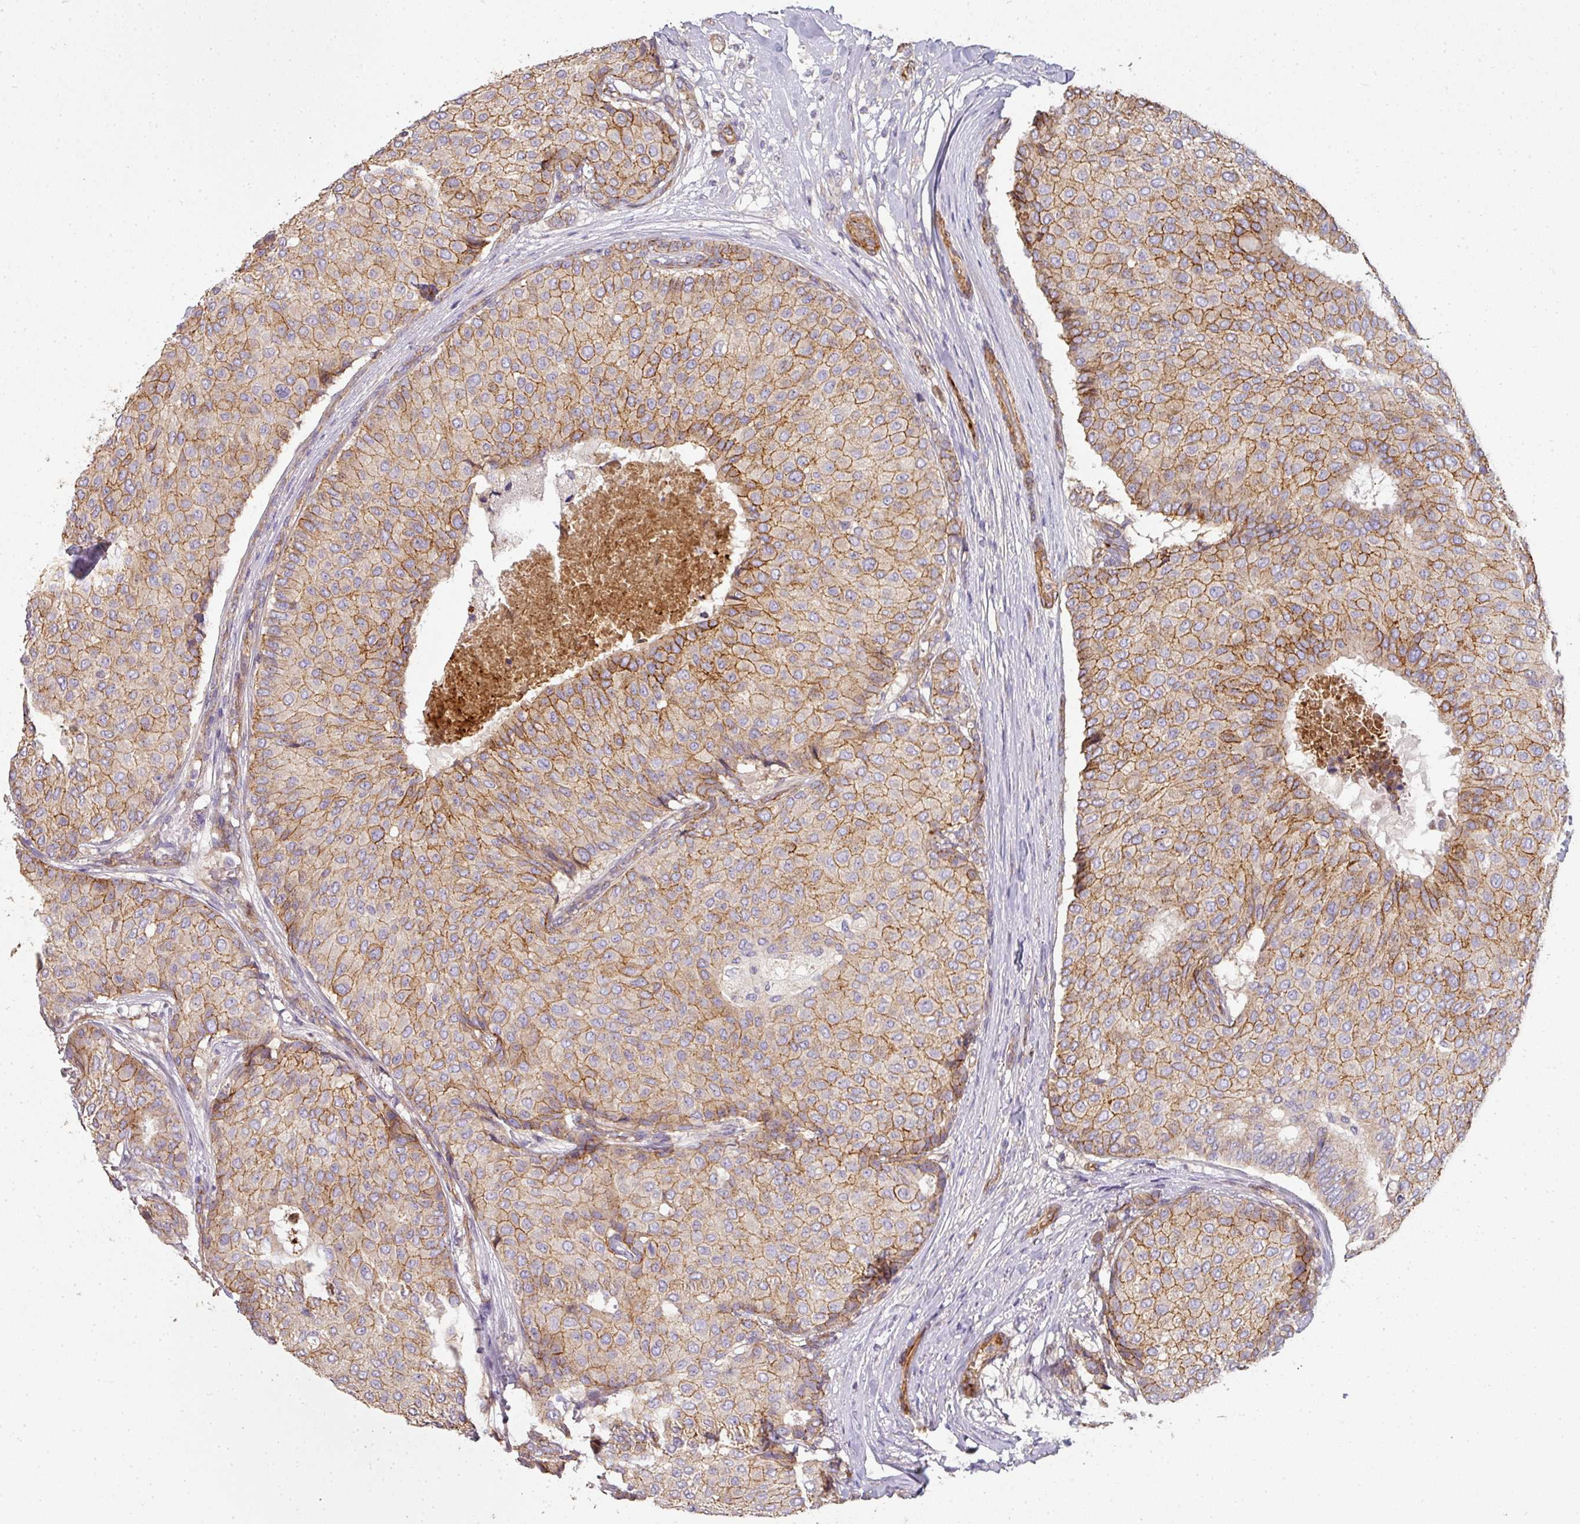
{"staining": {"intensity": "moderate", "quantity": "25%-75%", "location": "cytoplasmic/membranous"}, "tissue": "breast cancer", "cell_type": "Tumor cells", "image_type": "cancer", "snomed": [{"axis": "morphology", "description": "Duct carcinoma"}, {"axis": "topography", "description": "Breast"}], "caption": "Protein expression analysis of human breast infiltrating ductal carcinoma reveals moderate cytoplasmic/membranous positivity in about 25%-75% of tumor cells.", "gene": "PCDH1", "patient": {"sex": "female", "age": 75}}